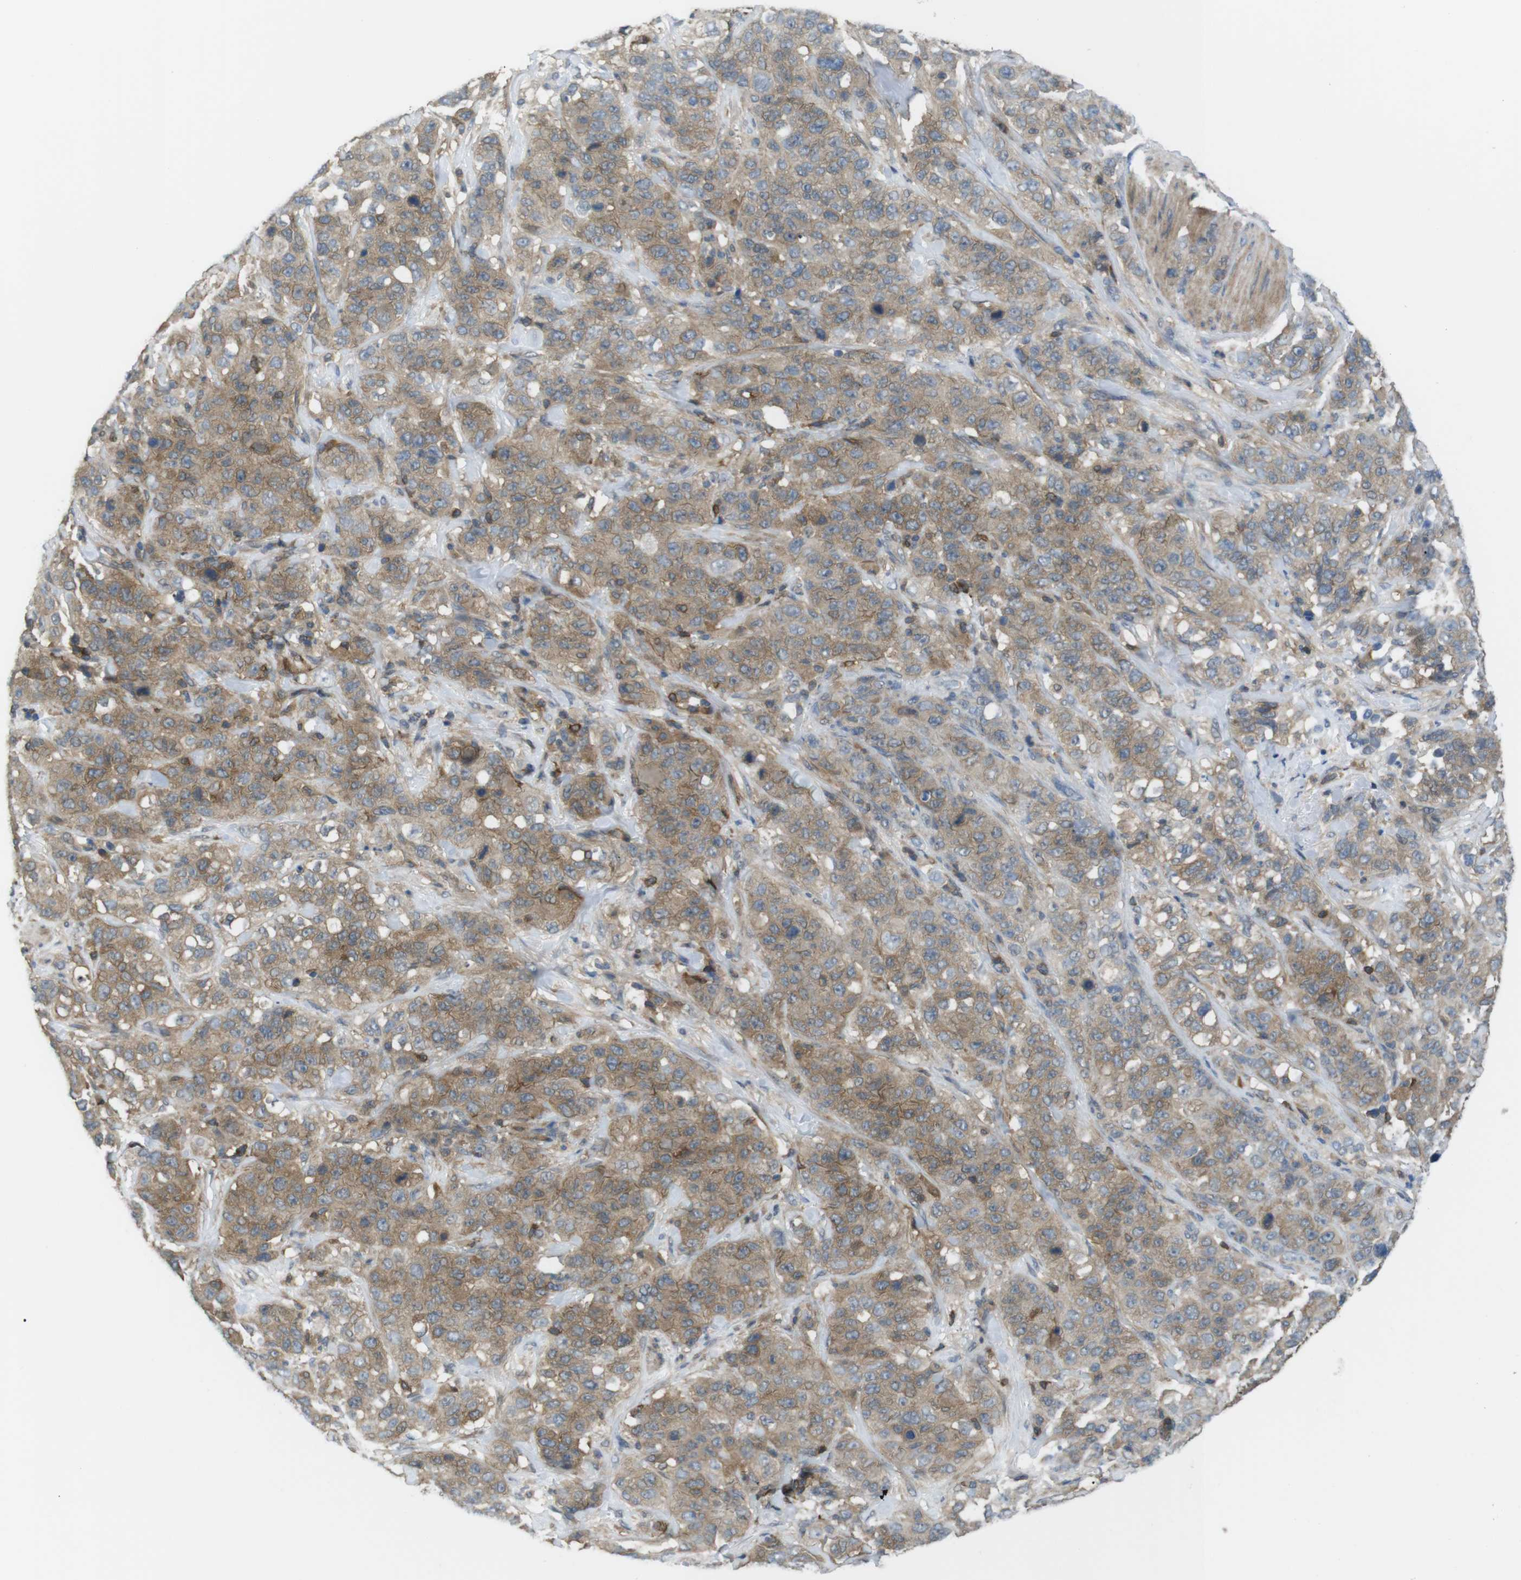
{"staining": {"intensity": "moderate", "quantity": ">75%", "location": "cytoplasmic/membranous"}, "tissue": "stomach cancer", "cell_type": "Tumor cells", "image_type": "cancer", "snomed": [{"axis": "morphology", "description": "Adenocarcinoma, NOS"}, {"axis": "topography", "description": "Stomach"}], "caption": "An IHC histopathology image of neoplastic tissue is shown. Protein staining in brown highlights moderate cytoplasmic/membranous positivity in stomach cancer within tumor cells. (DAB IHC with brightfield microscopy, high magnification).", "gene": "MTHFD1", "patient": {"sex": "male", "age": 48}}